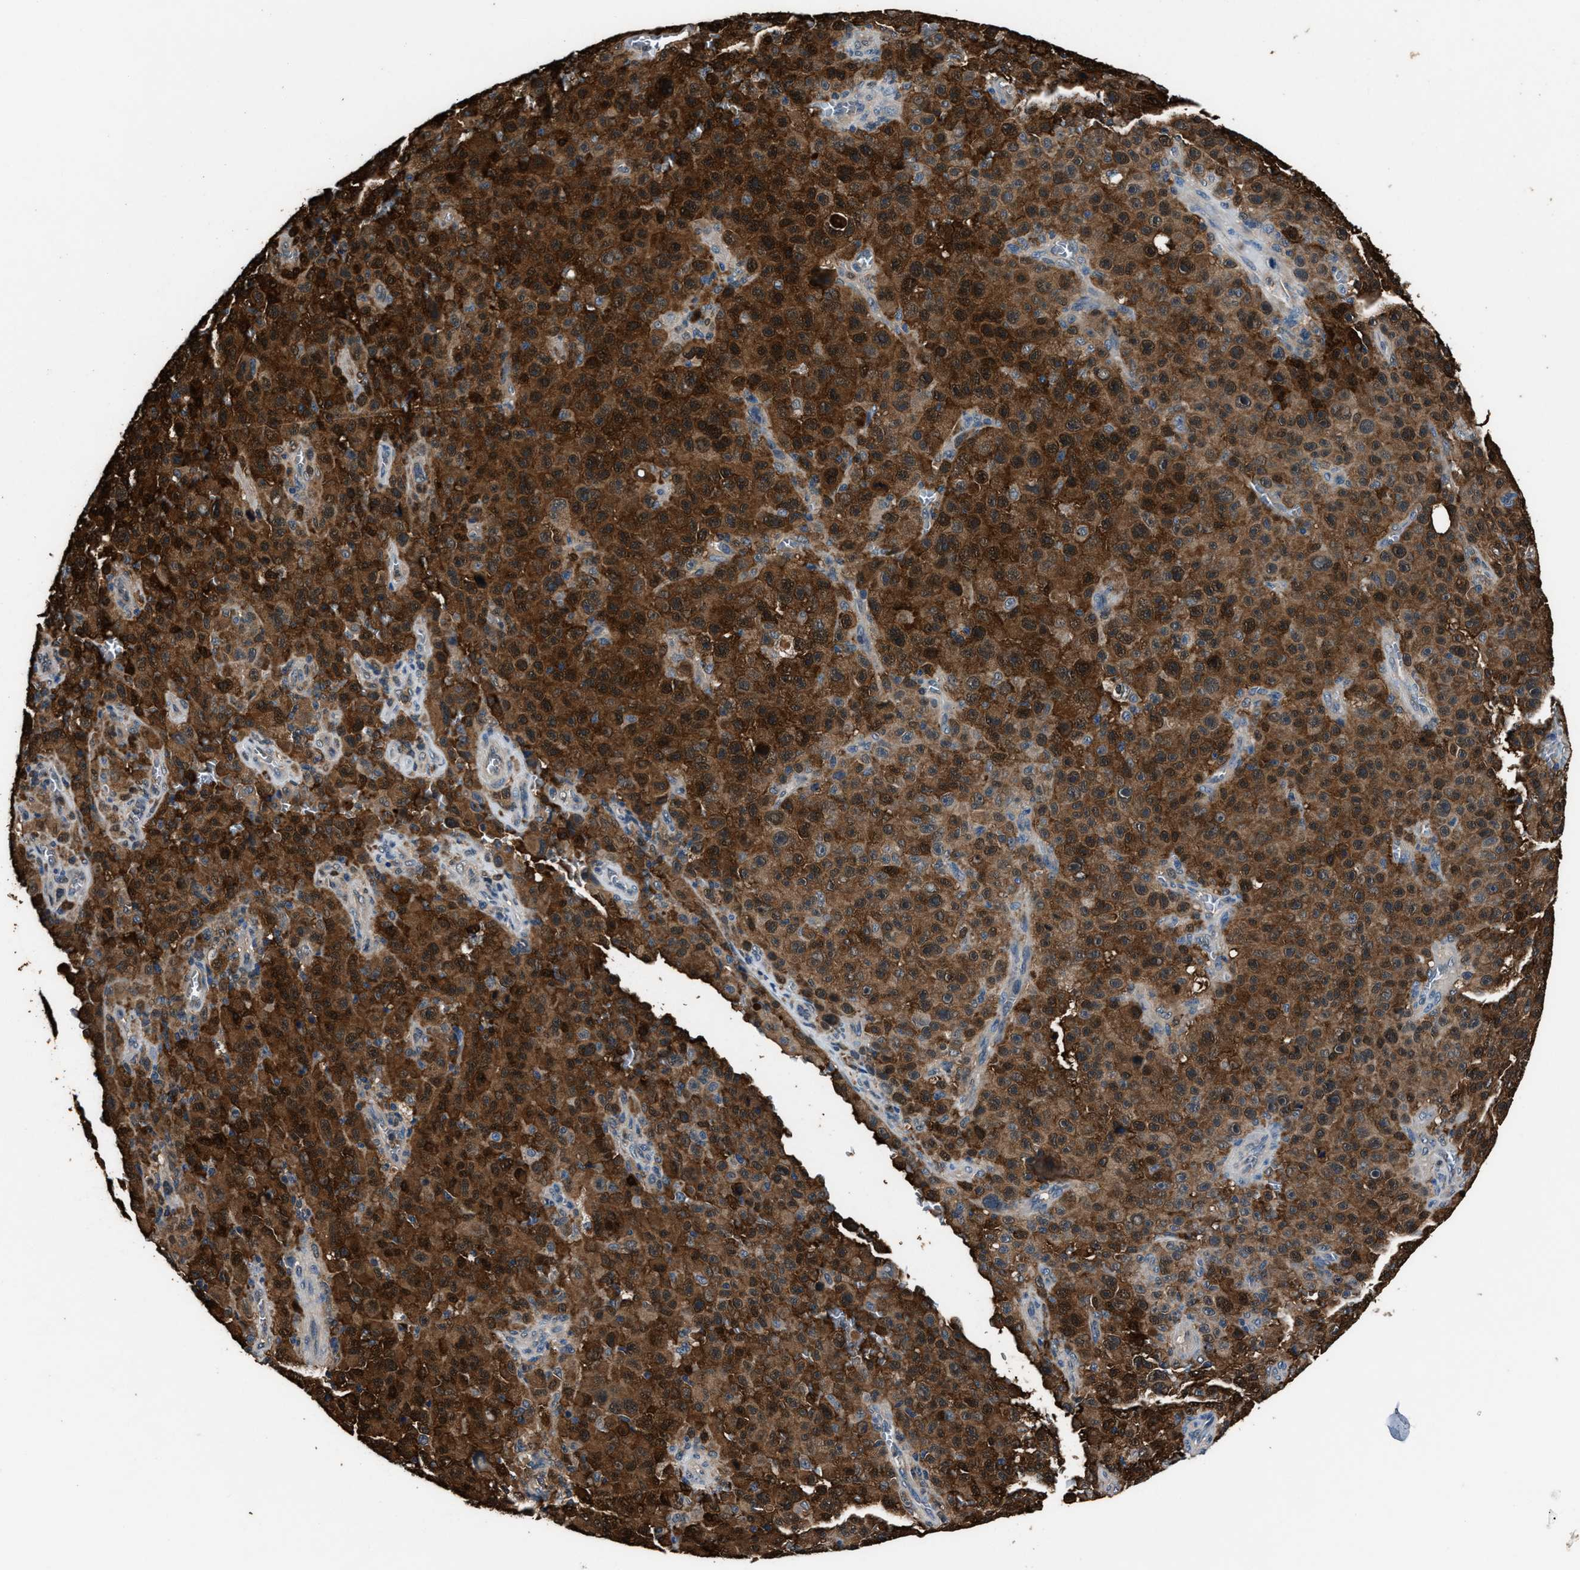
{"staining": {"intensity": "strong", "quantity": ">75%", "location": "cytoplasmic/membranous"}, "tissue": "melanoma", "cell_type": "Tumor cells", "image_type": "cancer", "snomed": [{"axis": "morphology", "description": "Malignant melanoma, NOS"}, {"axis": "topography", "description": "Skin"}], "caption": "An IHC image of tumor tissue is shown. Protein staining in brown labels strong cytoplasmic/membranous positivity in malignant melanoma within tumor cells.", "gene": "GSTP1", "patient": {"sex": "female", "age": 82}}